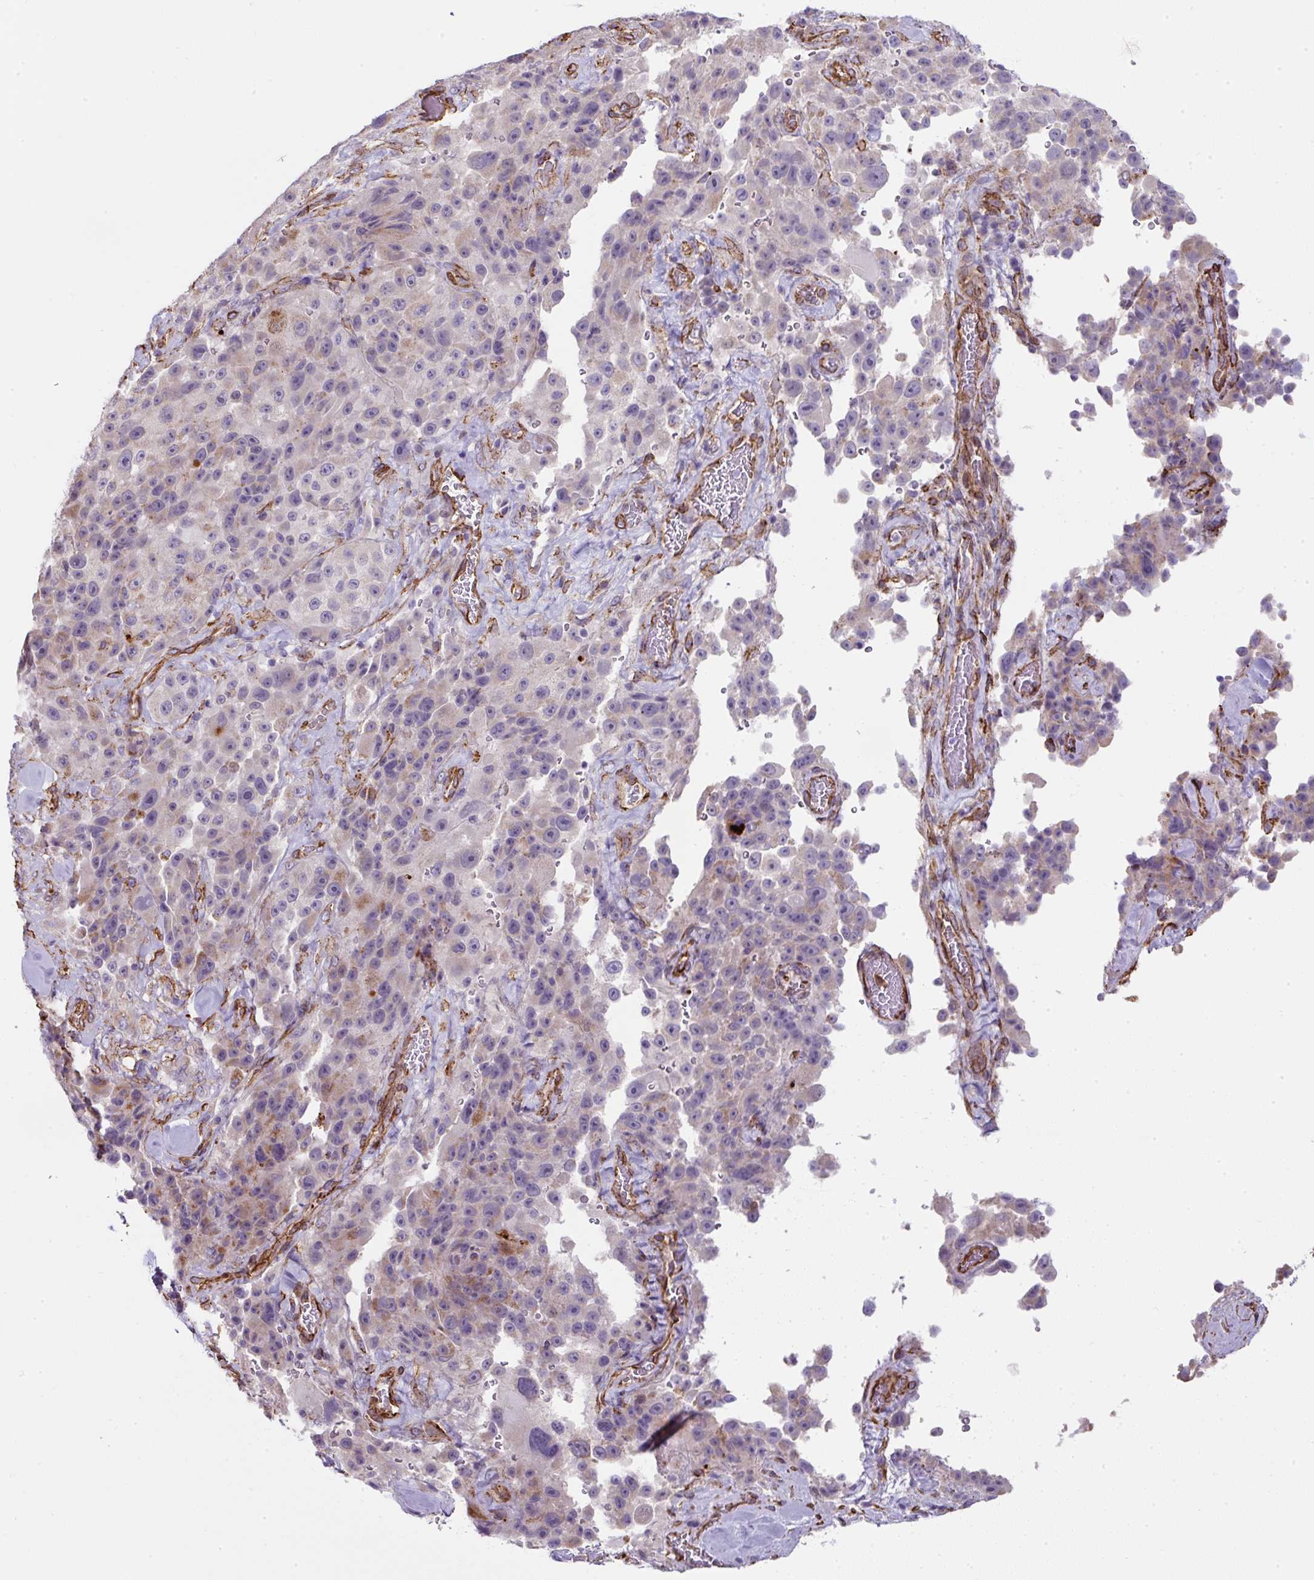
{"staining": {"intensity": "weak", "quantity": "25%-75%", "location": "cytoplasmic/membranous"}, "tissue": "melanoma", "cell_type": "Tumor cells", "image_type": "cancer", "snomed": [{"axis": "morphology", "description": "Malignant melanoma, Metastatic site"}, {"axis": "topography", "description": "Lymph node"}], "caption": "Immunohistochemistry of human malignant melanoma (metastatic site) exhibits low levels of weak cytoplasmic/membranous expression in approximately 25%-75% of tumor cells.", "gene": "ANKUB1", "patient": {"sex": "male", "age": 62}}